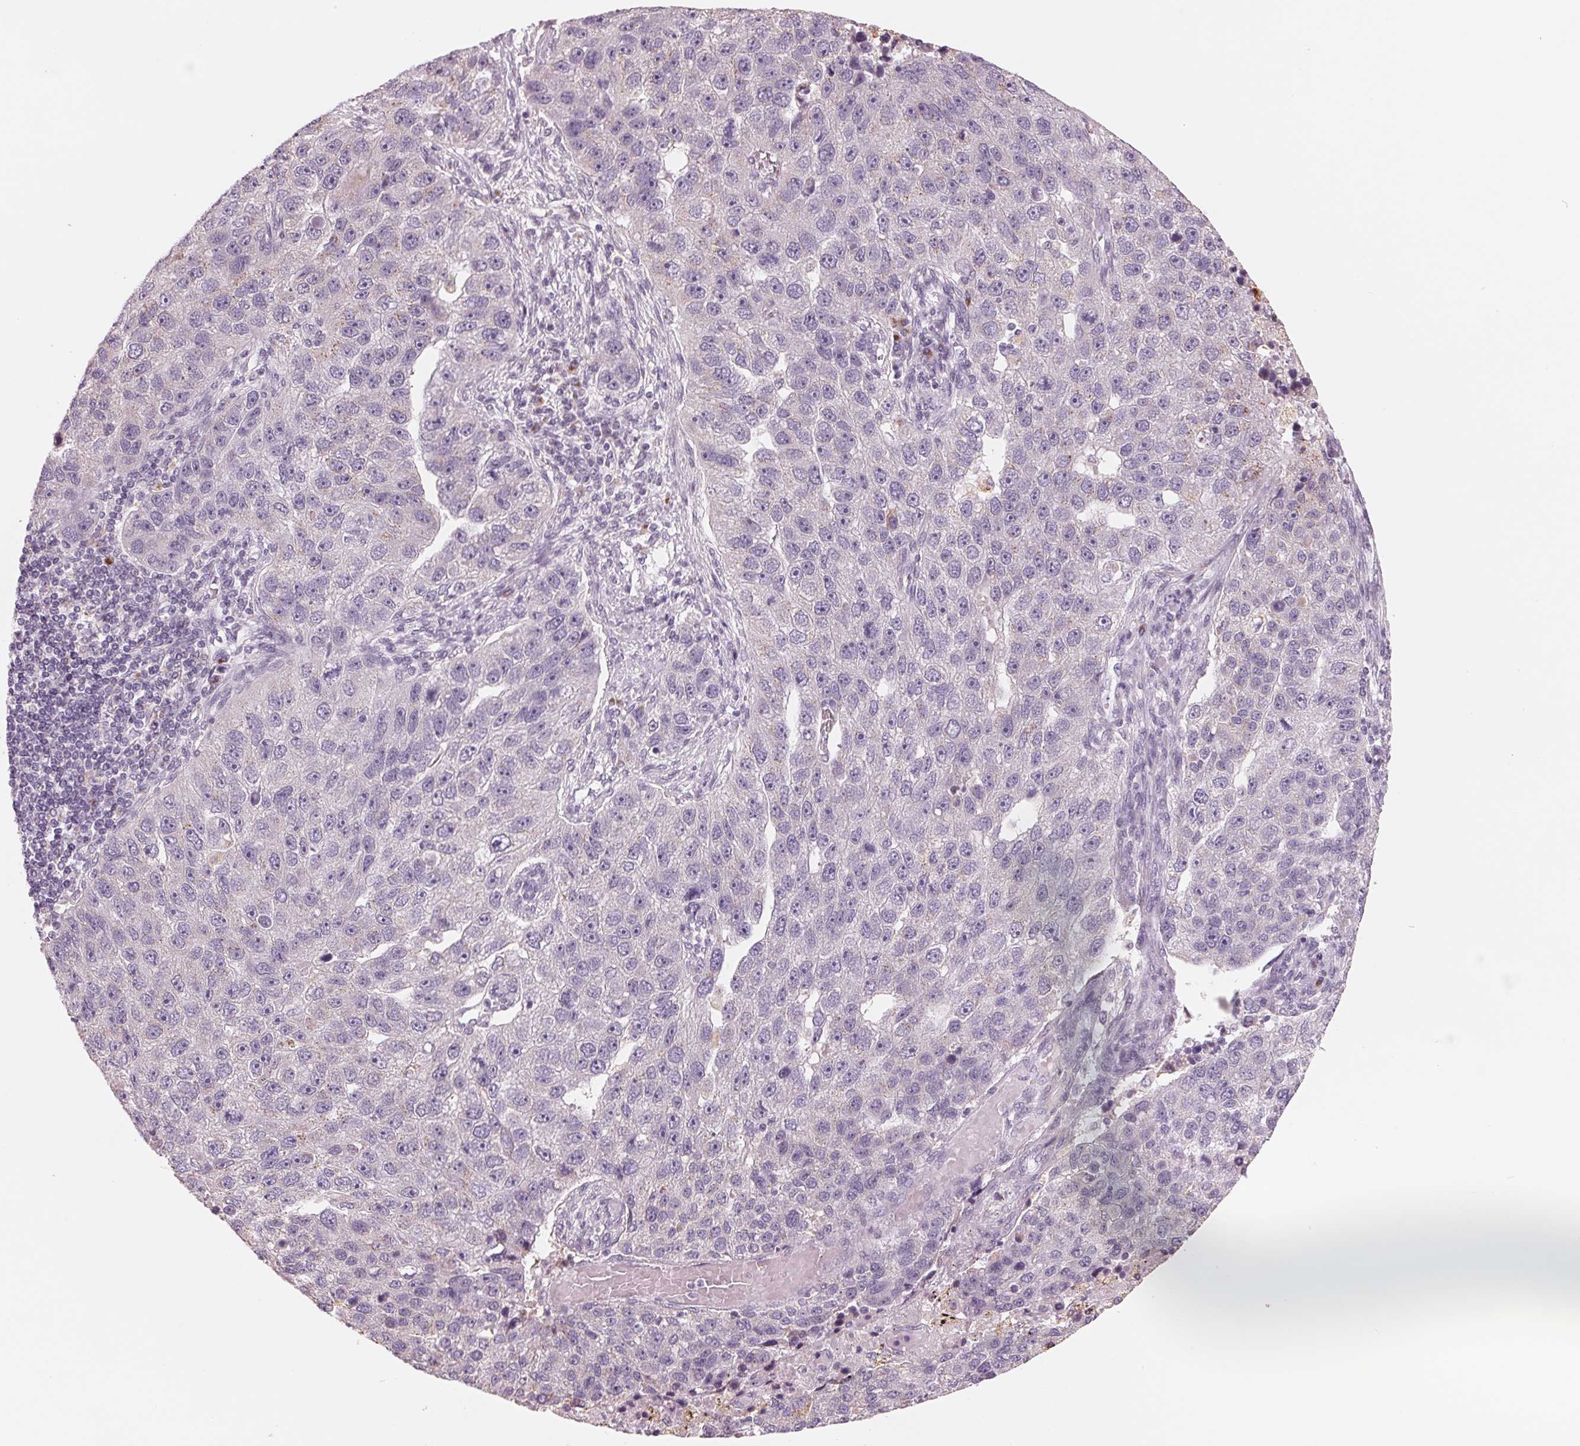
{"staining": {"intensity": "negative", "quantity": "none", "location": "none"}, "tissue": "pancreatic cancer", "cell_type": "Tumor cells", "image_type": "cancer", "snomed": [{"axis": "morphology", "description": "Adenocarcinoma, NOS"}, {"axis": "topography", "description": "Pancreas"}], "caption": "Immunohistochemistry (IHC) micrograph of neoplastic tissue: adenocarcinoma (pancreatic) stained with DAB demonstrates no significant protein staining in tumor cells.", "gene": "IL9R", "patient": {"sex": "female", "age": 61}}